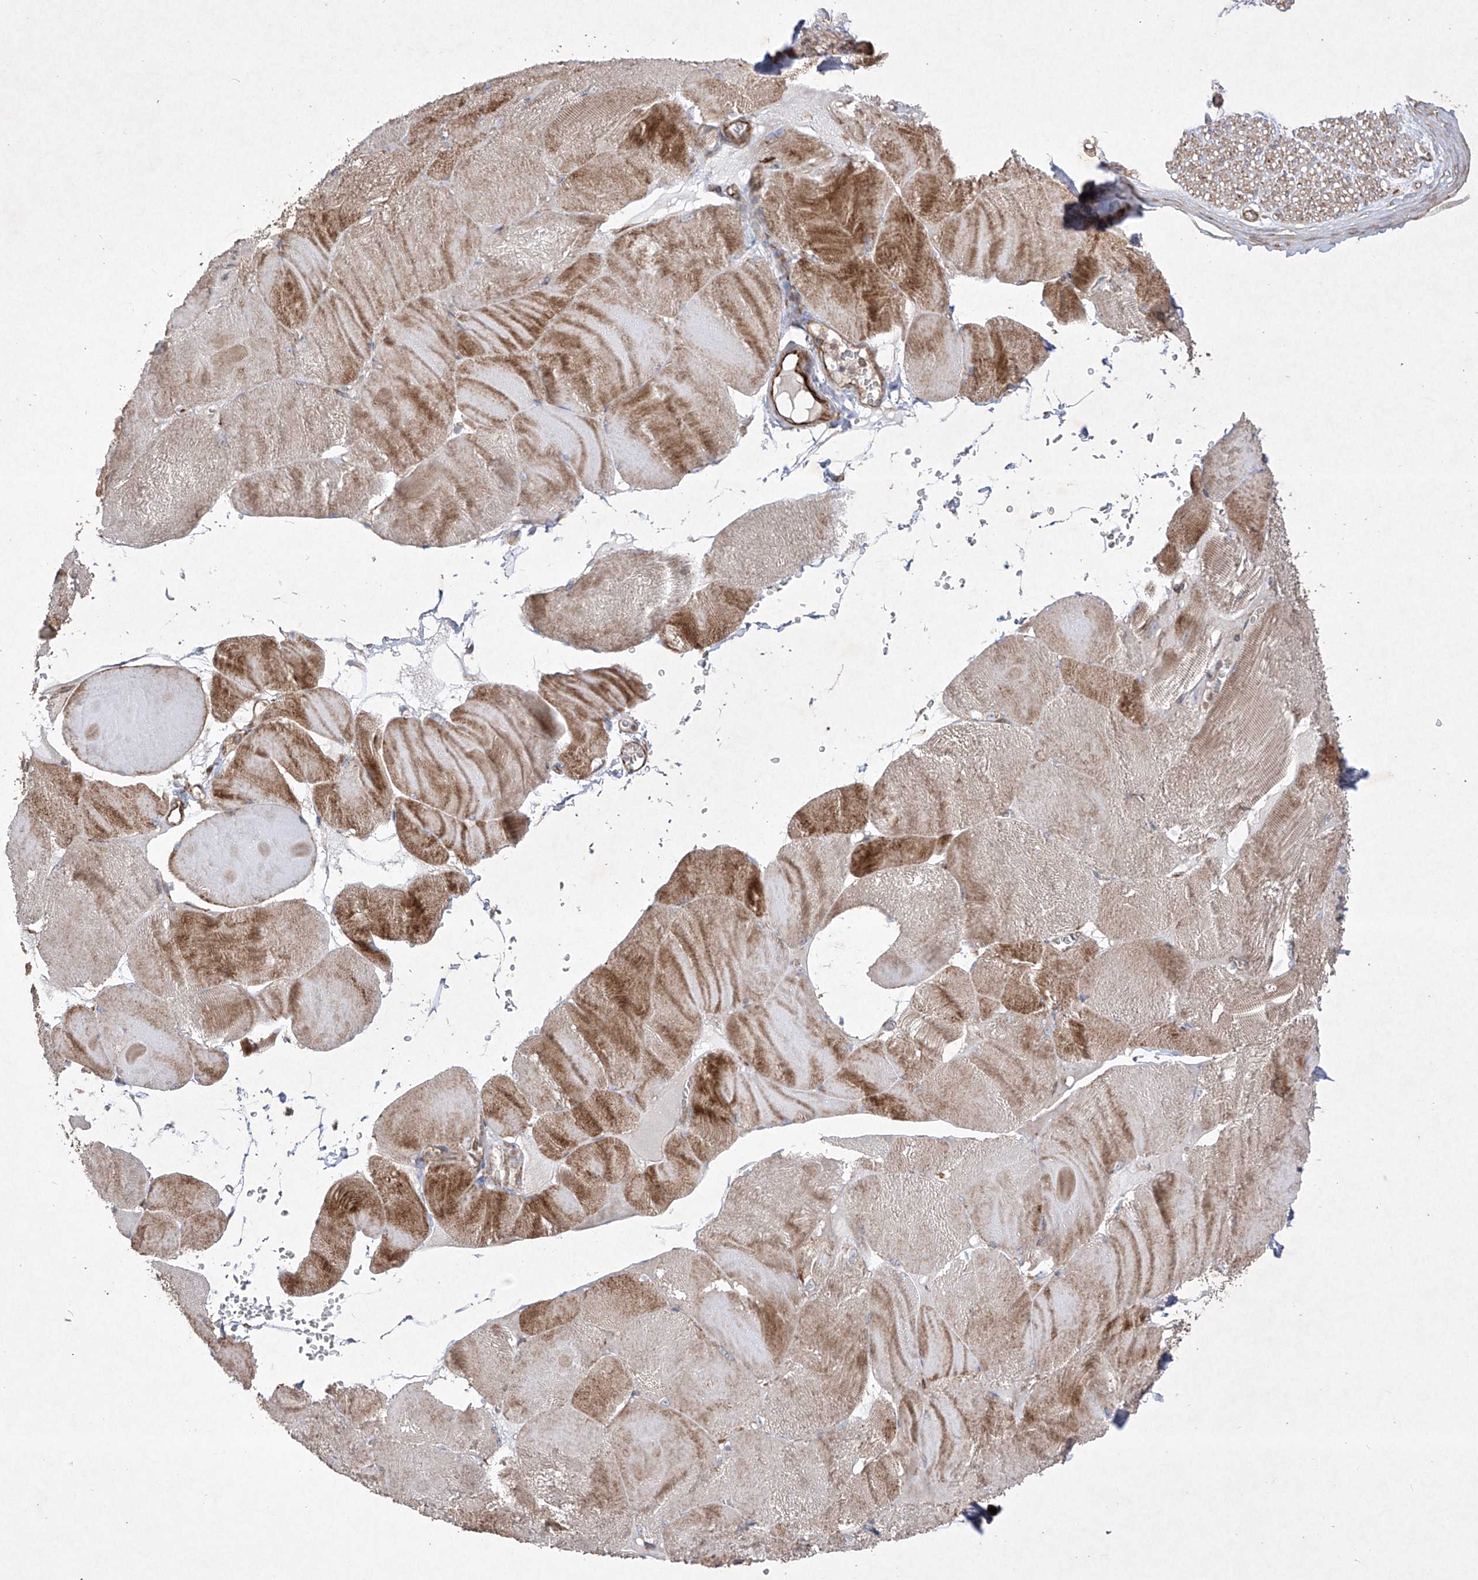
{"staining": {"intensity": "moderate", "quantity": ">75%", "location": "cytoplasmic/membranous"}, "tissue": "skeletal muscle", "cell_type": "Myocytes", "image_type": "normal", "snomed": [{"axis": "morphology", "description": "Normal tissue, NOS"}, {"axis": "morphology", "description": "Basal cell carcinoma"}, {"axis": "topography", "description": "Skeletal muscle"}], "caption": "Protein staining of benign skeletal muscle shows moderate cytoplasmic/membranous staining in approximately >75% of myocytes. Nuclei are stained in blue.", "gene": "YKT6", "patient": {"sex": "female", "age": 64}}